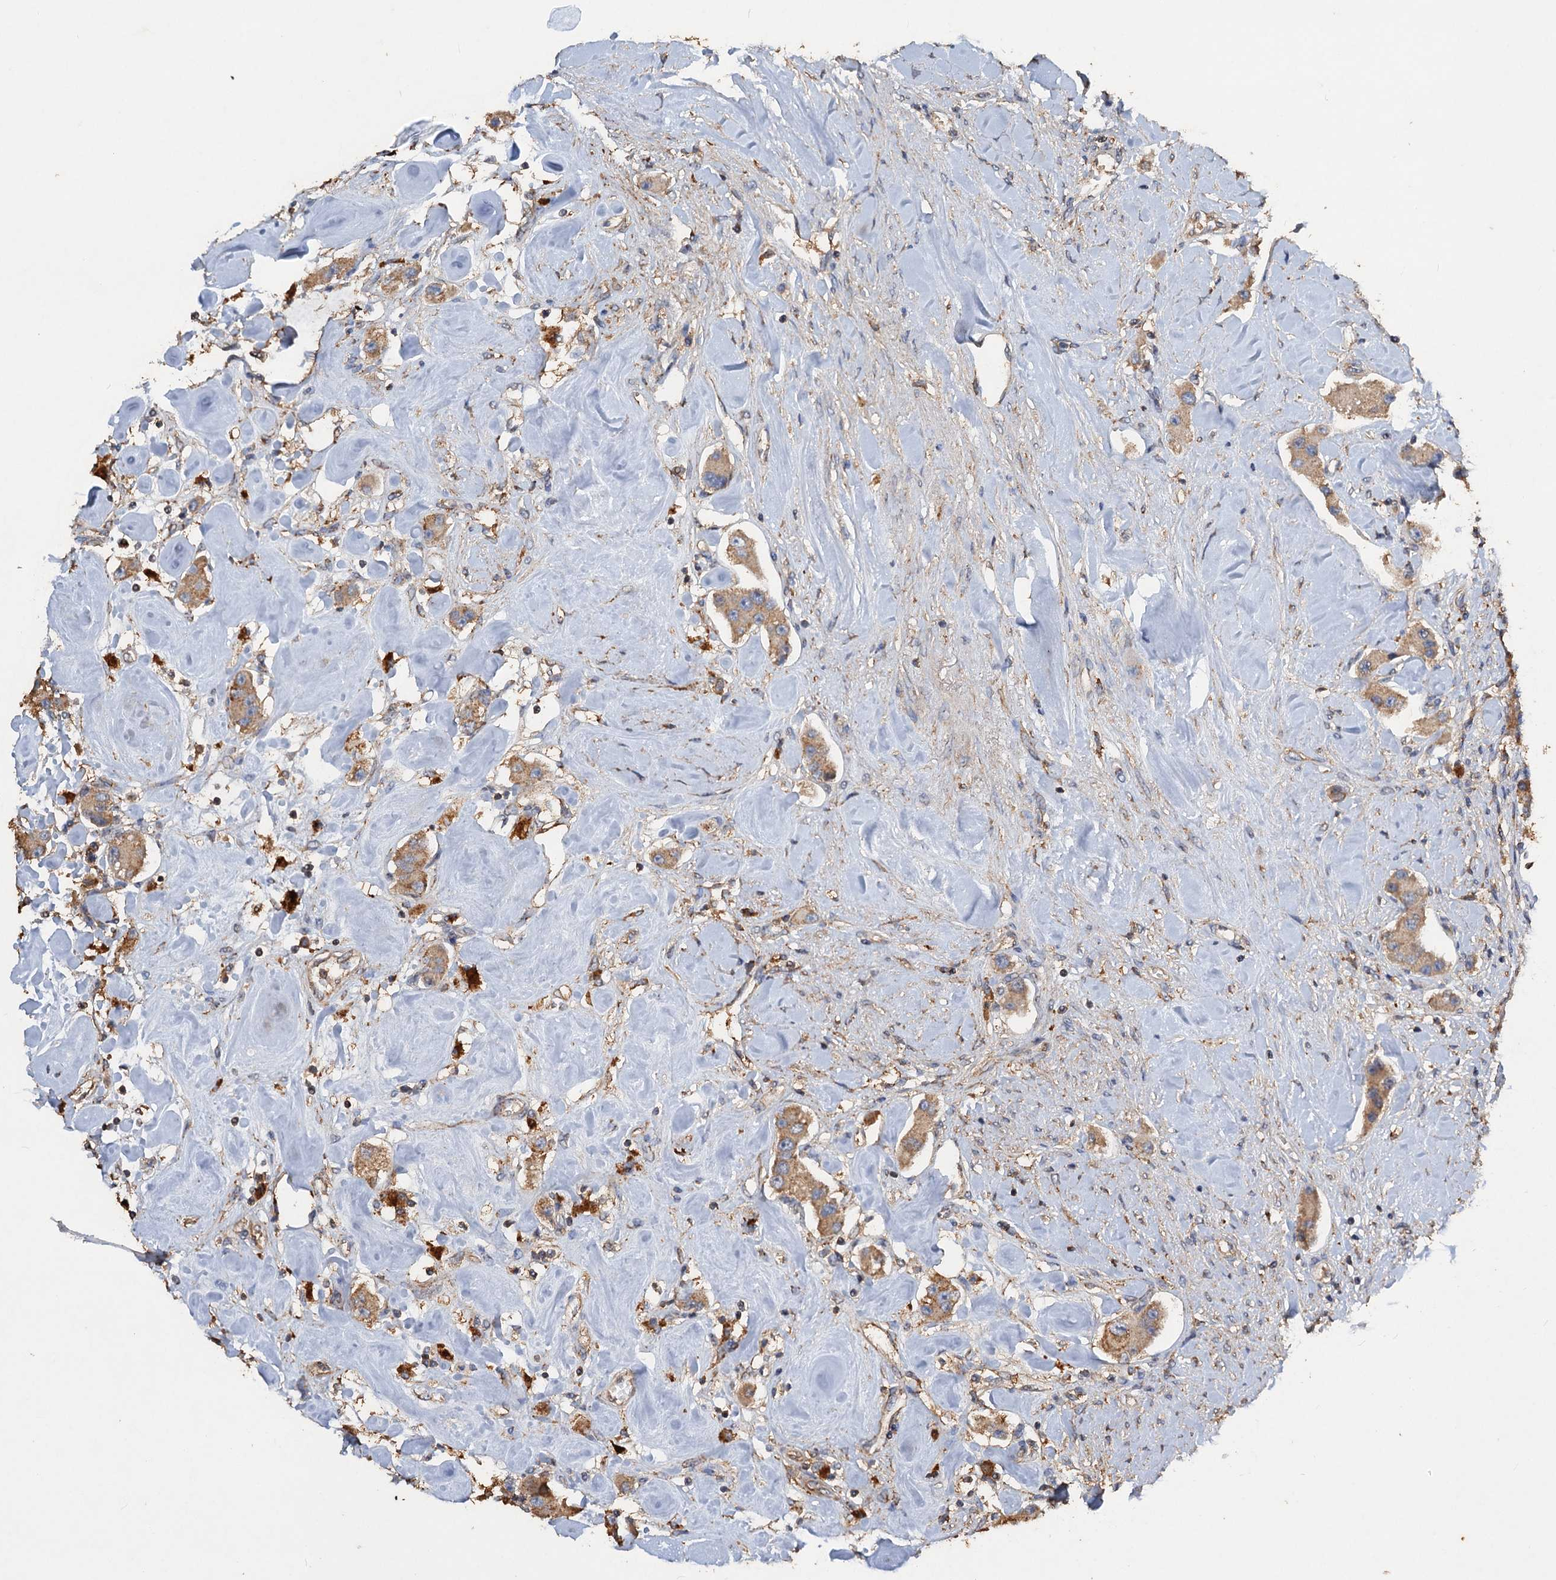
{"staining": {"intensity": "weak", "quantity": ">75%", "location": "cytoplasmic/membranous"}, "tissue": "carcinoid", "cell_type": "Tumor cells", "image_type": "cancer", "snomed": [{"axis": "morphology", "description": "Carcinoid, malignant, NOS"}, {"axis": "topography", "description": "Pancreas"}], "caption": "Brown immunohistochemical staining in carcinoid exhibits weak cytoplasmic/membranous expression in about >75% of tumor cells. The staining was performed using DAB (3,3'-diaminobenzidine), with brown indicating positive protein expression. Nuclei are stained blue with hematoxylin.", "gene": "SCUBE3", "patient": {"sex": "male", "age": 41}}